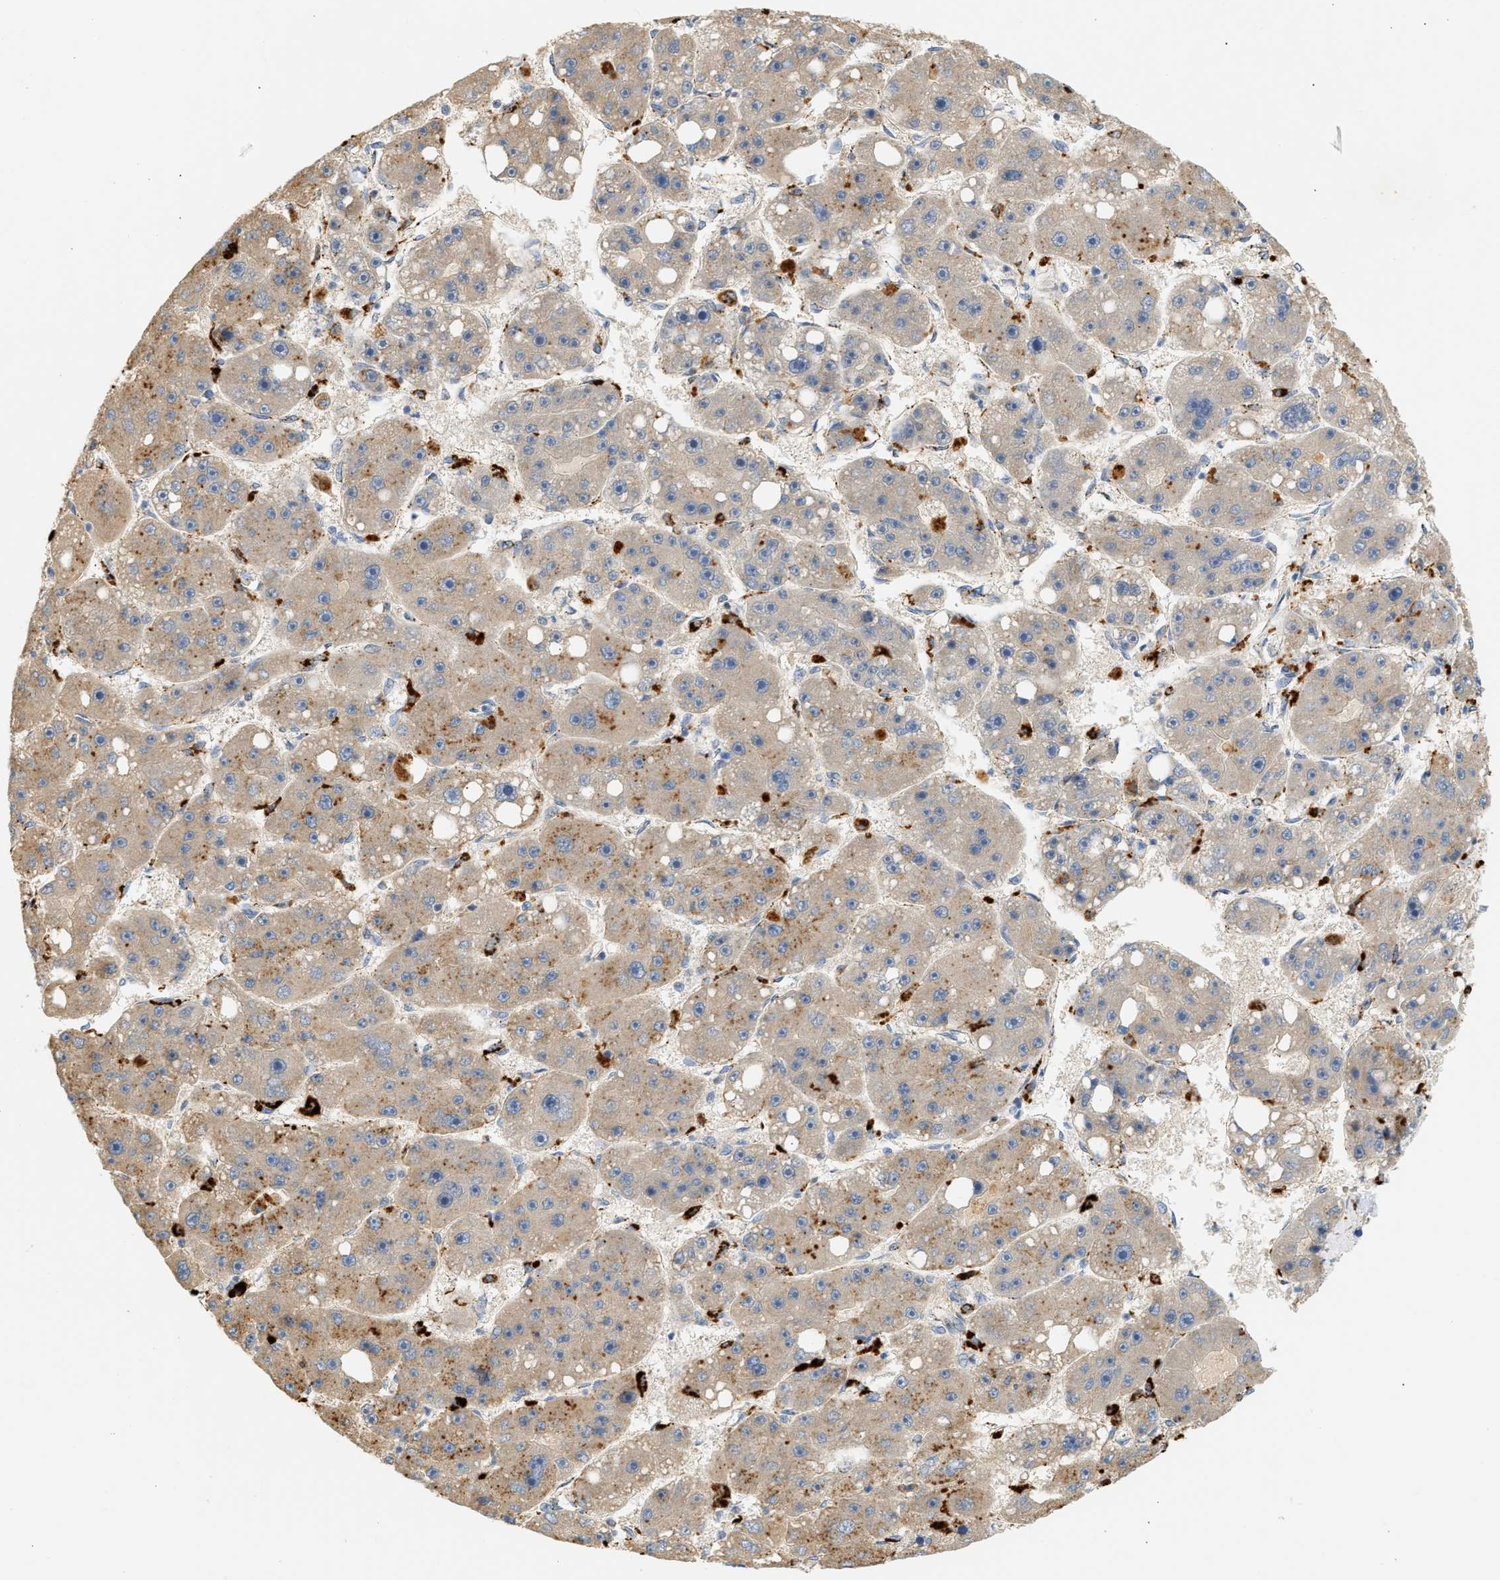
{"staining": {"intensity": "moderate", "quantity": ">75%", "location": "cytoplasmic/membranous"}, "tissue": "liver cancer", "cell_type": "Tumor cells", "image_type": "cancer", "snomed": [{"axis": "morphology", "description": "Carcinoma, Hepatocellular, NOS"}, {"axis": "topography", "description": "Liver"}], "caption": "Protein expression analysis of human liver cancer (hepatocellular carcinoma) reveals moderate cytoplasmic/membranous expression in approximately >75% of tumor cells.", "gene": "ENTHD1", "patient": {"sex": "female", "age": 61}}